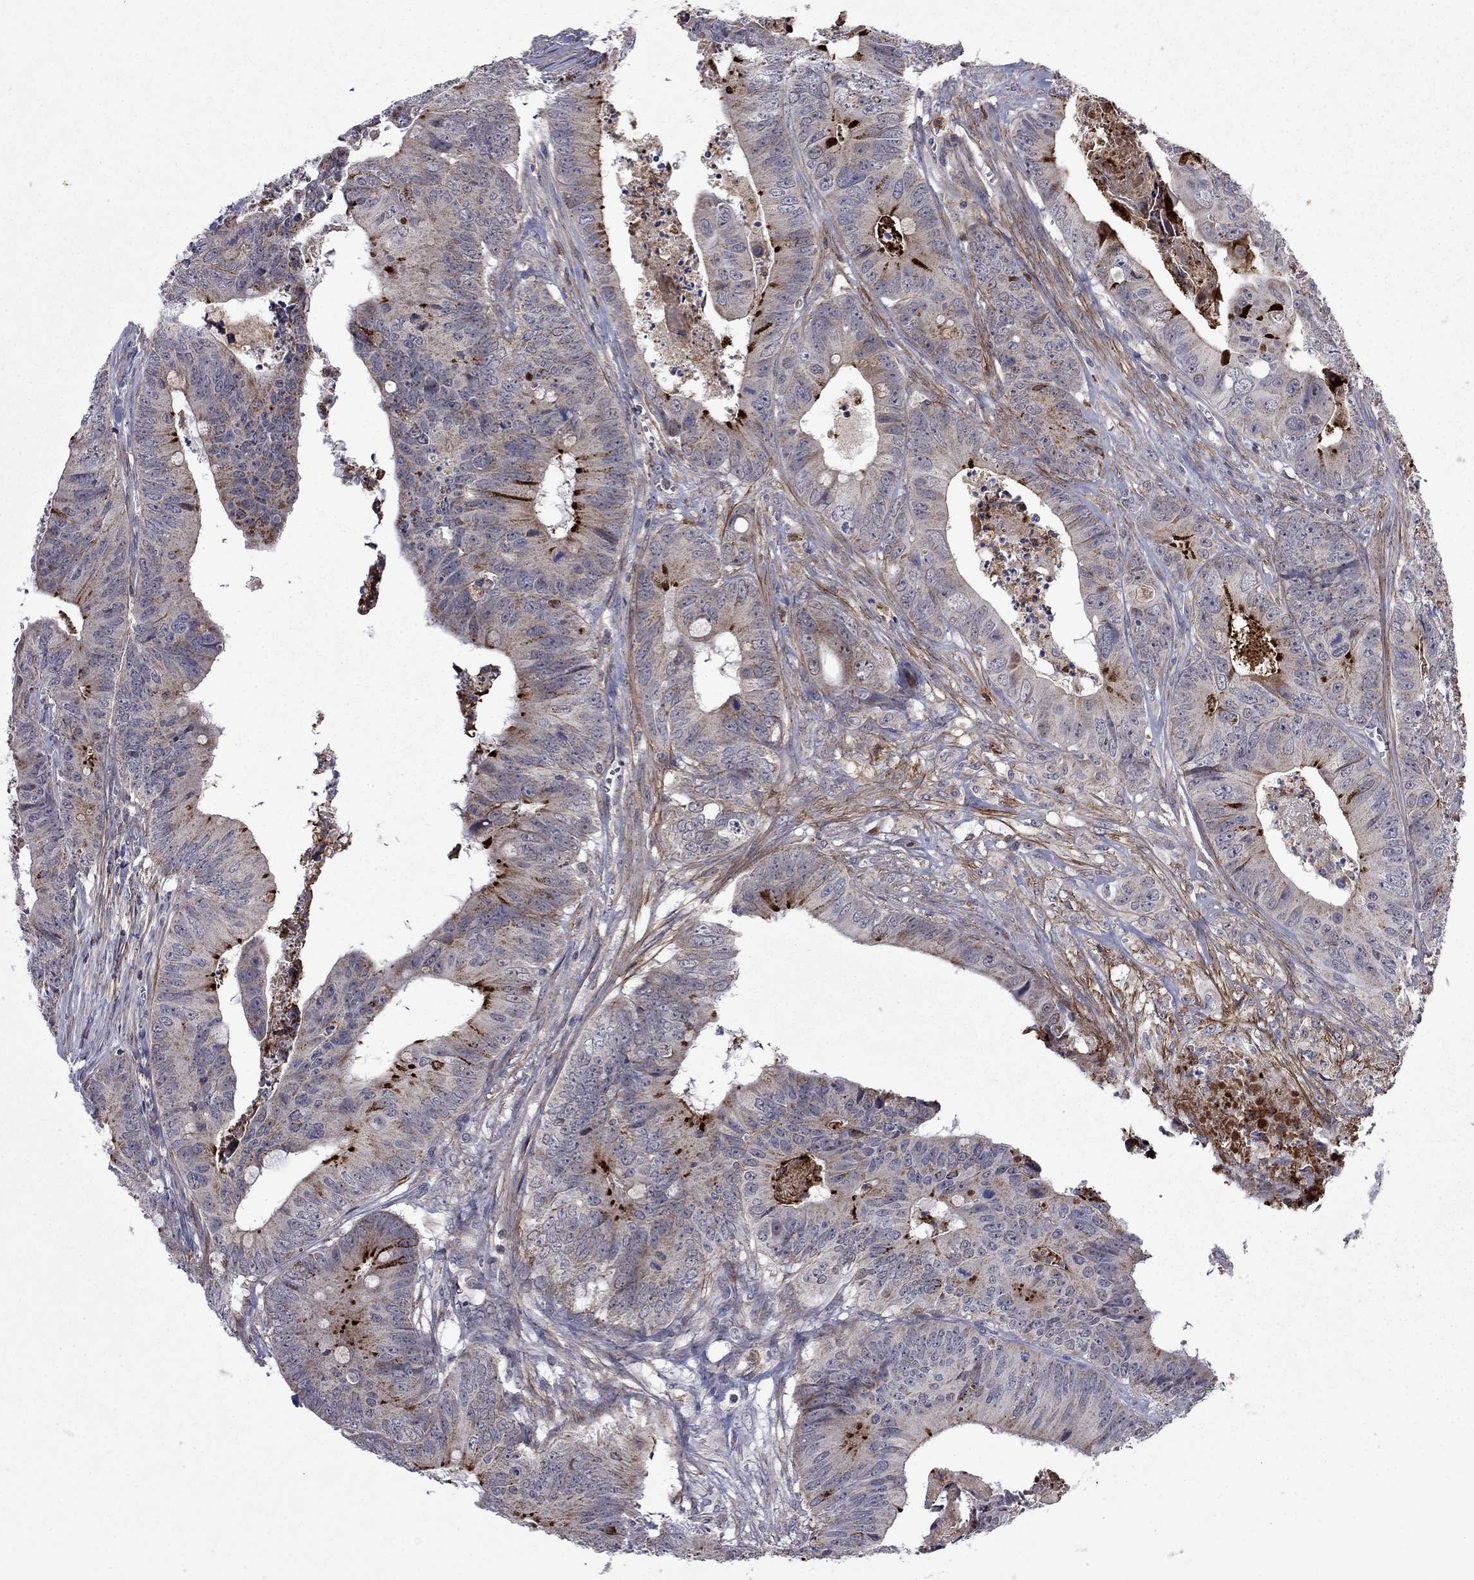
{"staining": {"intensity": "moderate", "quantity": "<25%", "location": "cytoplasmic/membranous"}, "tissue": "colorectal cancer", "cell_type": "Tumor cells", "image_type": "cancer", "snomed": [{"axis": "morphology", "description": "Adenocarcinoma, NOS"}, {"axis": "topography", "description": "Colon"}], "caption": "Protein expression analysis of human colorectal adenocarcinoma reveals moderate cytoplasmic/membranous positivity in about <25% of tumor cells. Immunohistochemistry stains the protein in brown and the nuclei are stained blue.", "gene": "DOP1B", "patient": {"sex": "male", "age": 84}}